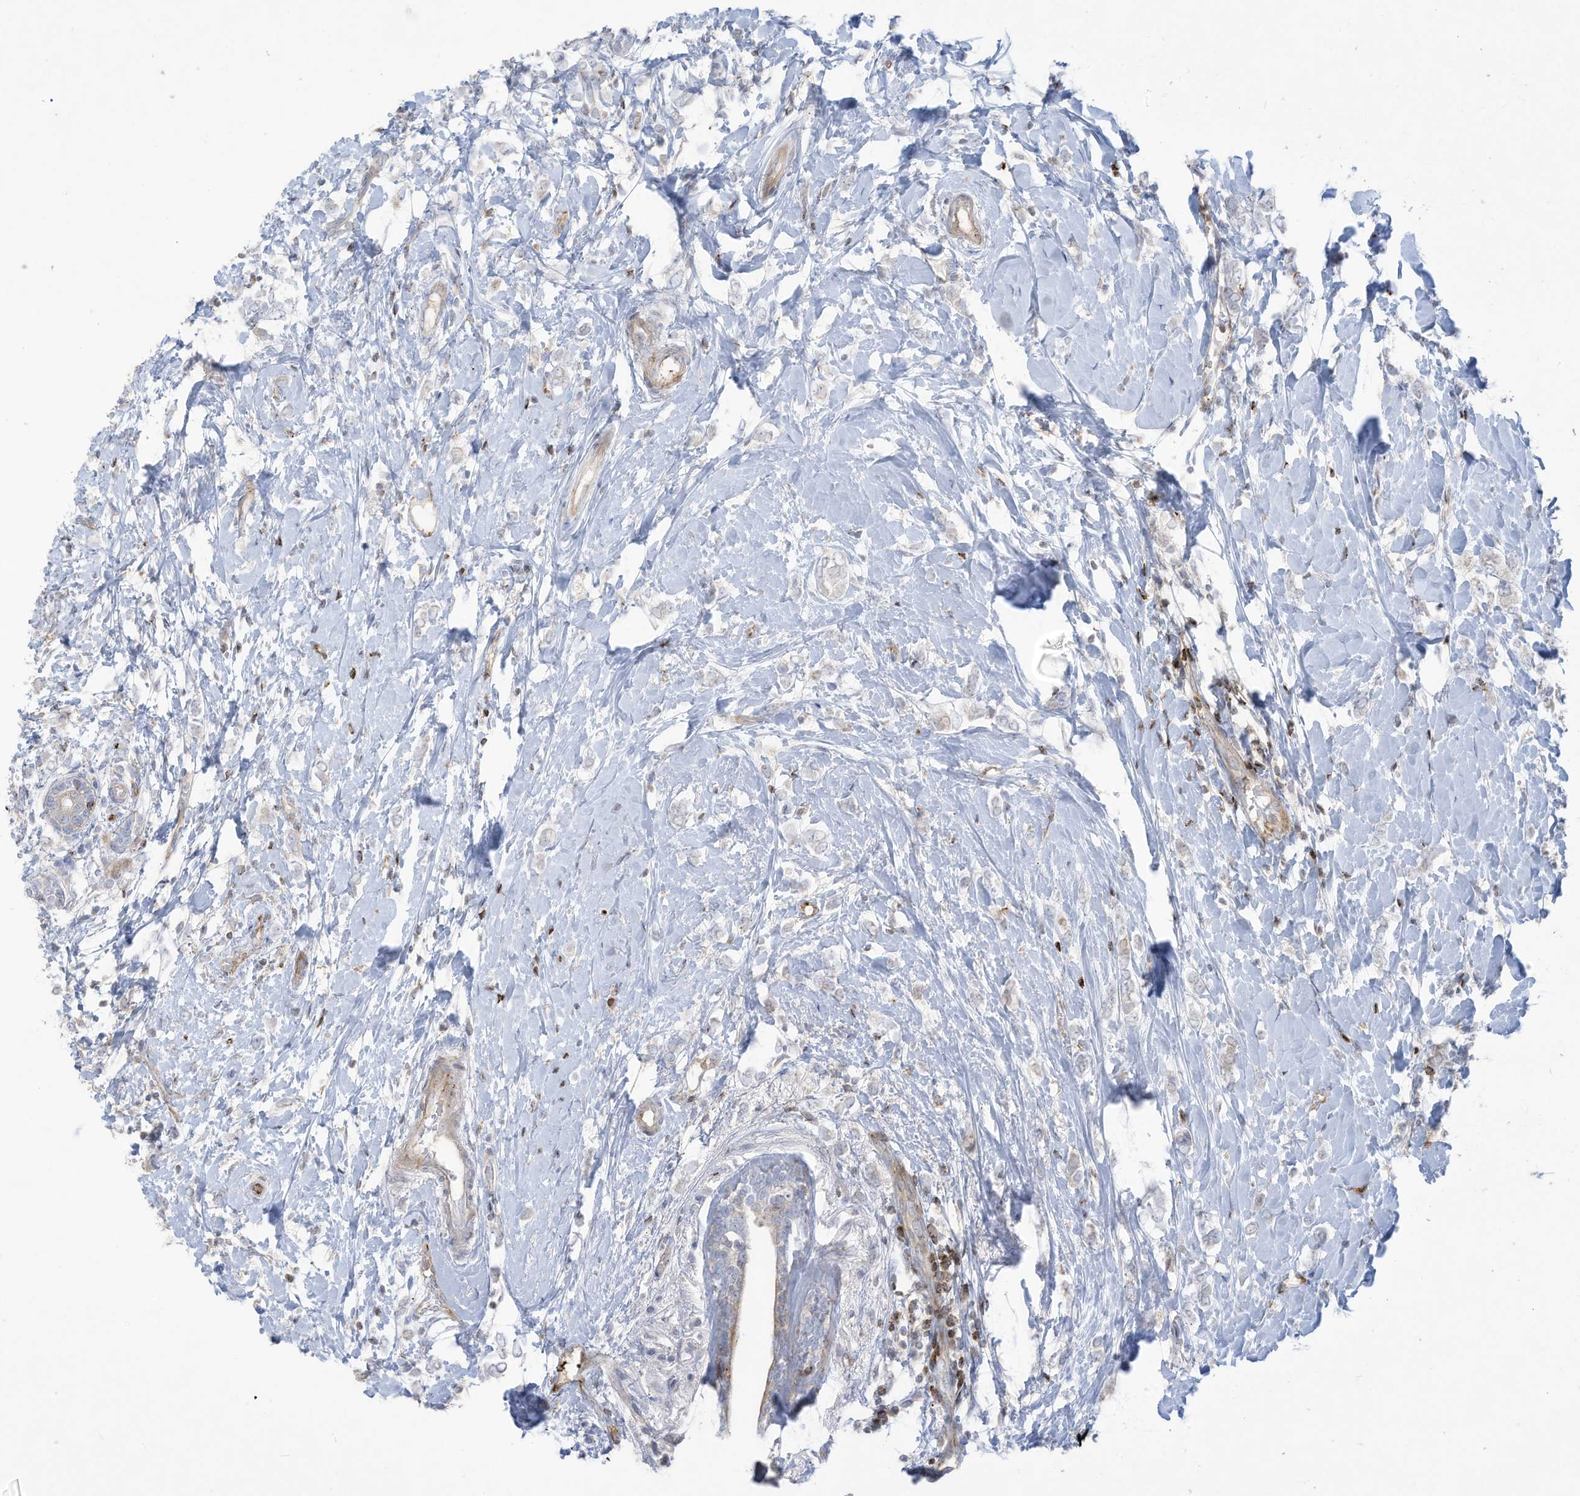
{"staining": {"intensity": "negative", "quantity": "none", "location": "none"}, "tissue": "breast cancer", "cell_type": "Tumor cells", "image_type": "cancer", "snomed": [{"axis": "morphology", "description": "Normal tissue, NOS"}, {"axis": "morphology", "description": "Lobular carcinoma"}, {"axis": "topography", "description": "Breast"}], "caption": "Immunohistochemistry (IHC) of human breast cancer (lobular carcinoma) demonstrates no staining in tumor cells. (DAB (3,3'-diaminobenzidine) immunohistochemistry, high magnification).", "gene": "THNSL2", "patient": {"sex": "female", "age": 47}}